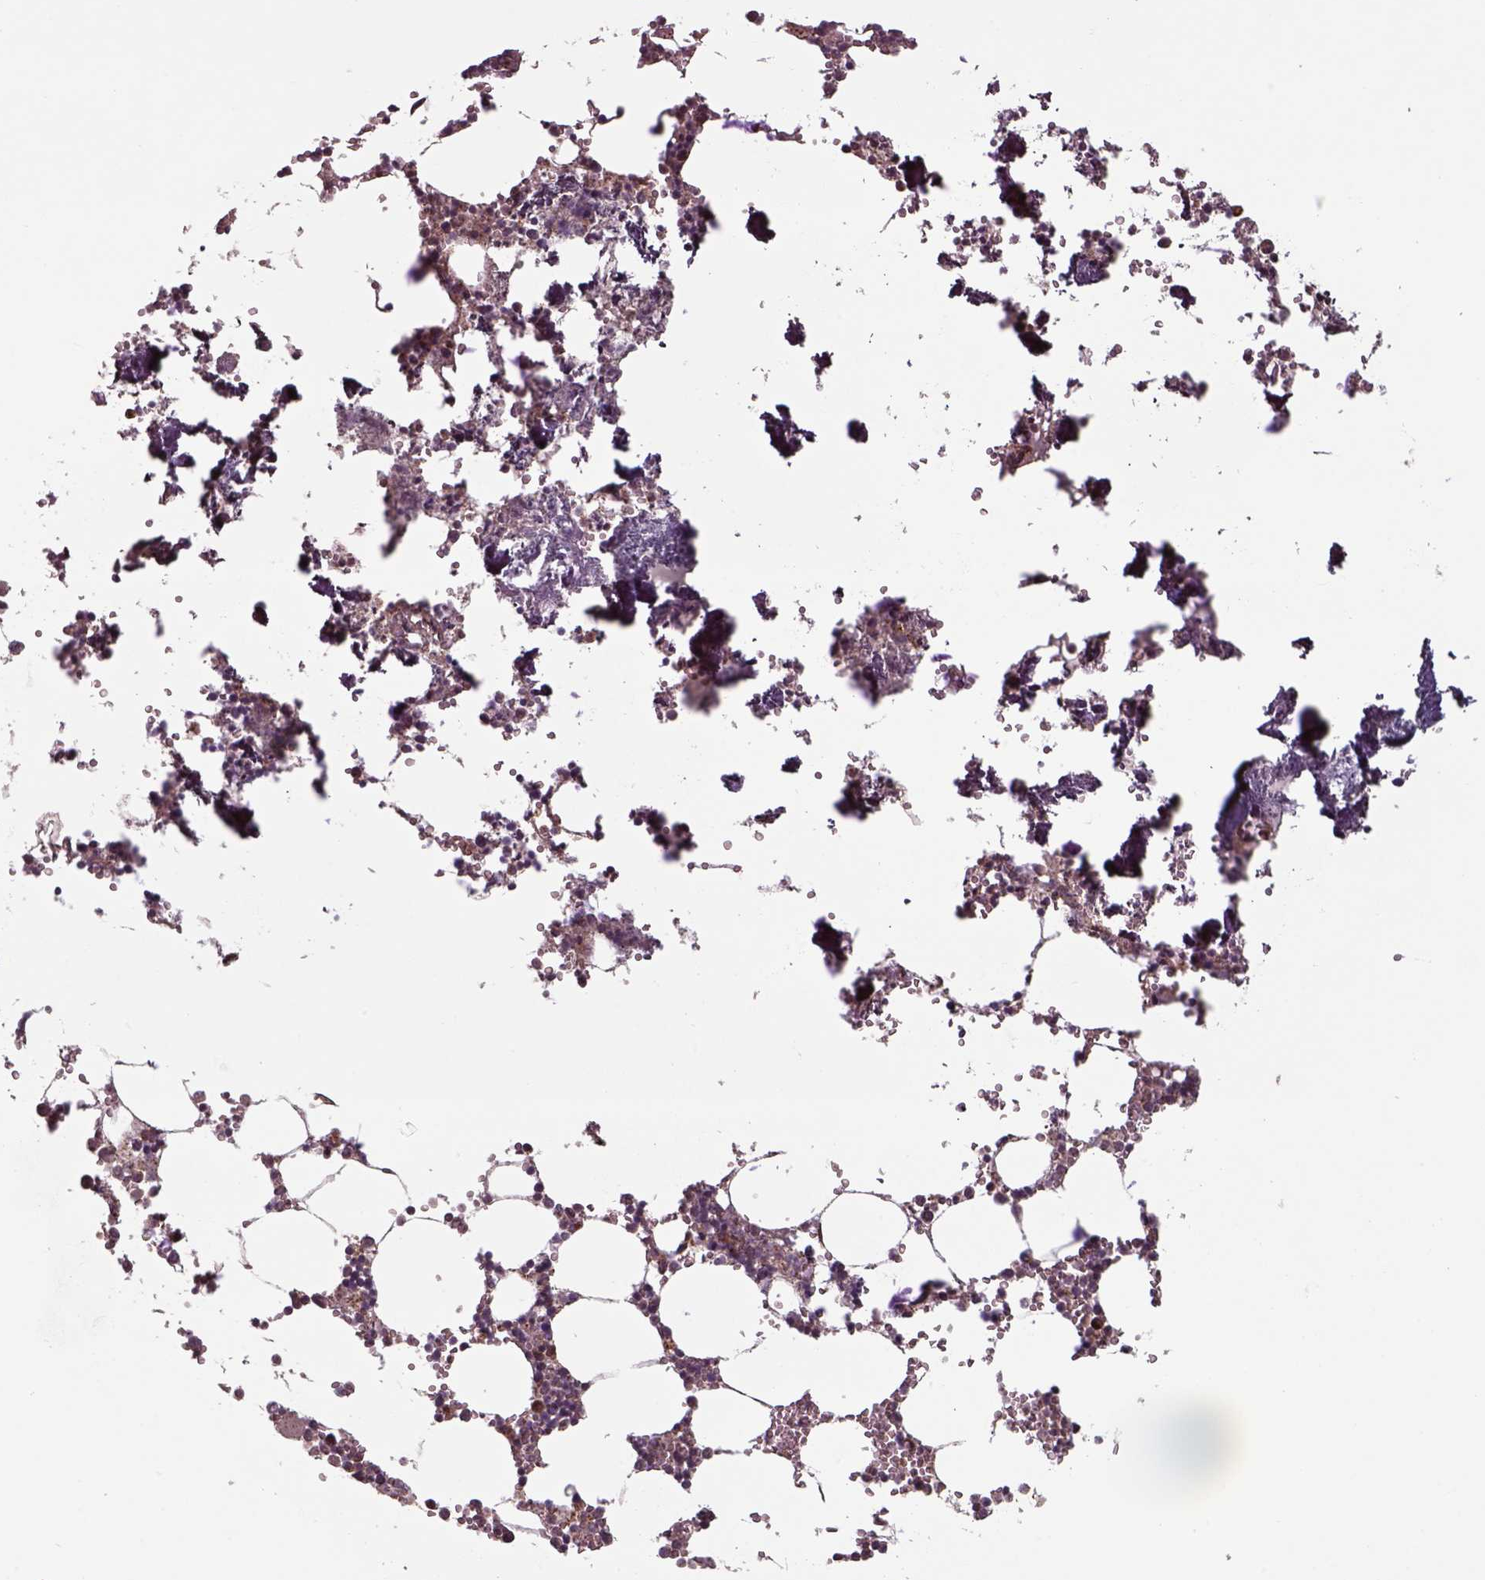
{"staining": {"intensity": "strong", "quantity": "<25%", "location": "cytoplasmic/membranous,nuclear"}, "tissue": "bone marrow", "cell_type": "Hematopoietic cells", "image_type": "normal", "snomed": [{"axis": "morphology", "description": "Normal tissue, NOS"}, {"axis": "topography", "description": "Bone marrow"}], "caption": "Bone marrow stained with a brown dye displays strong cytoplasmic/membranous,nuclear positive expression in approximately <25% of hematopoietic cells.", "gene": "CHMP3", "patient": {"sex": "male", "age": 54}}